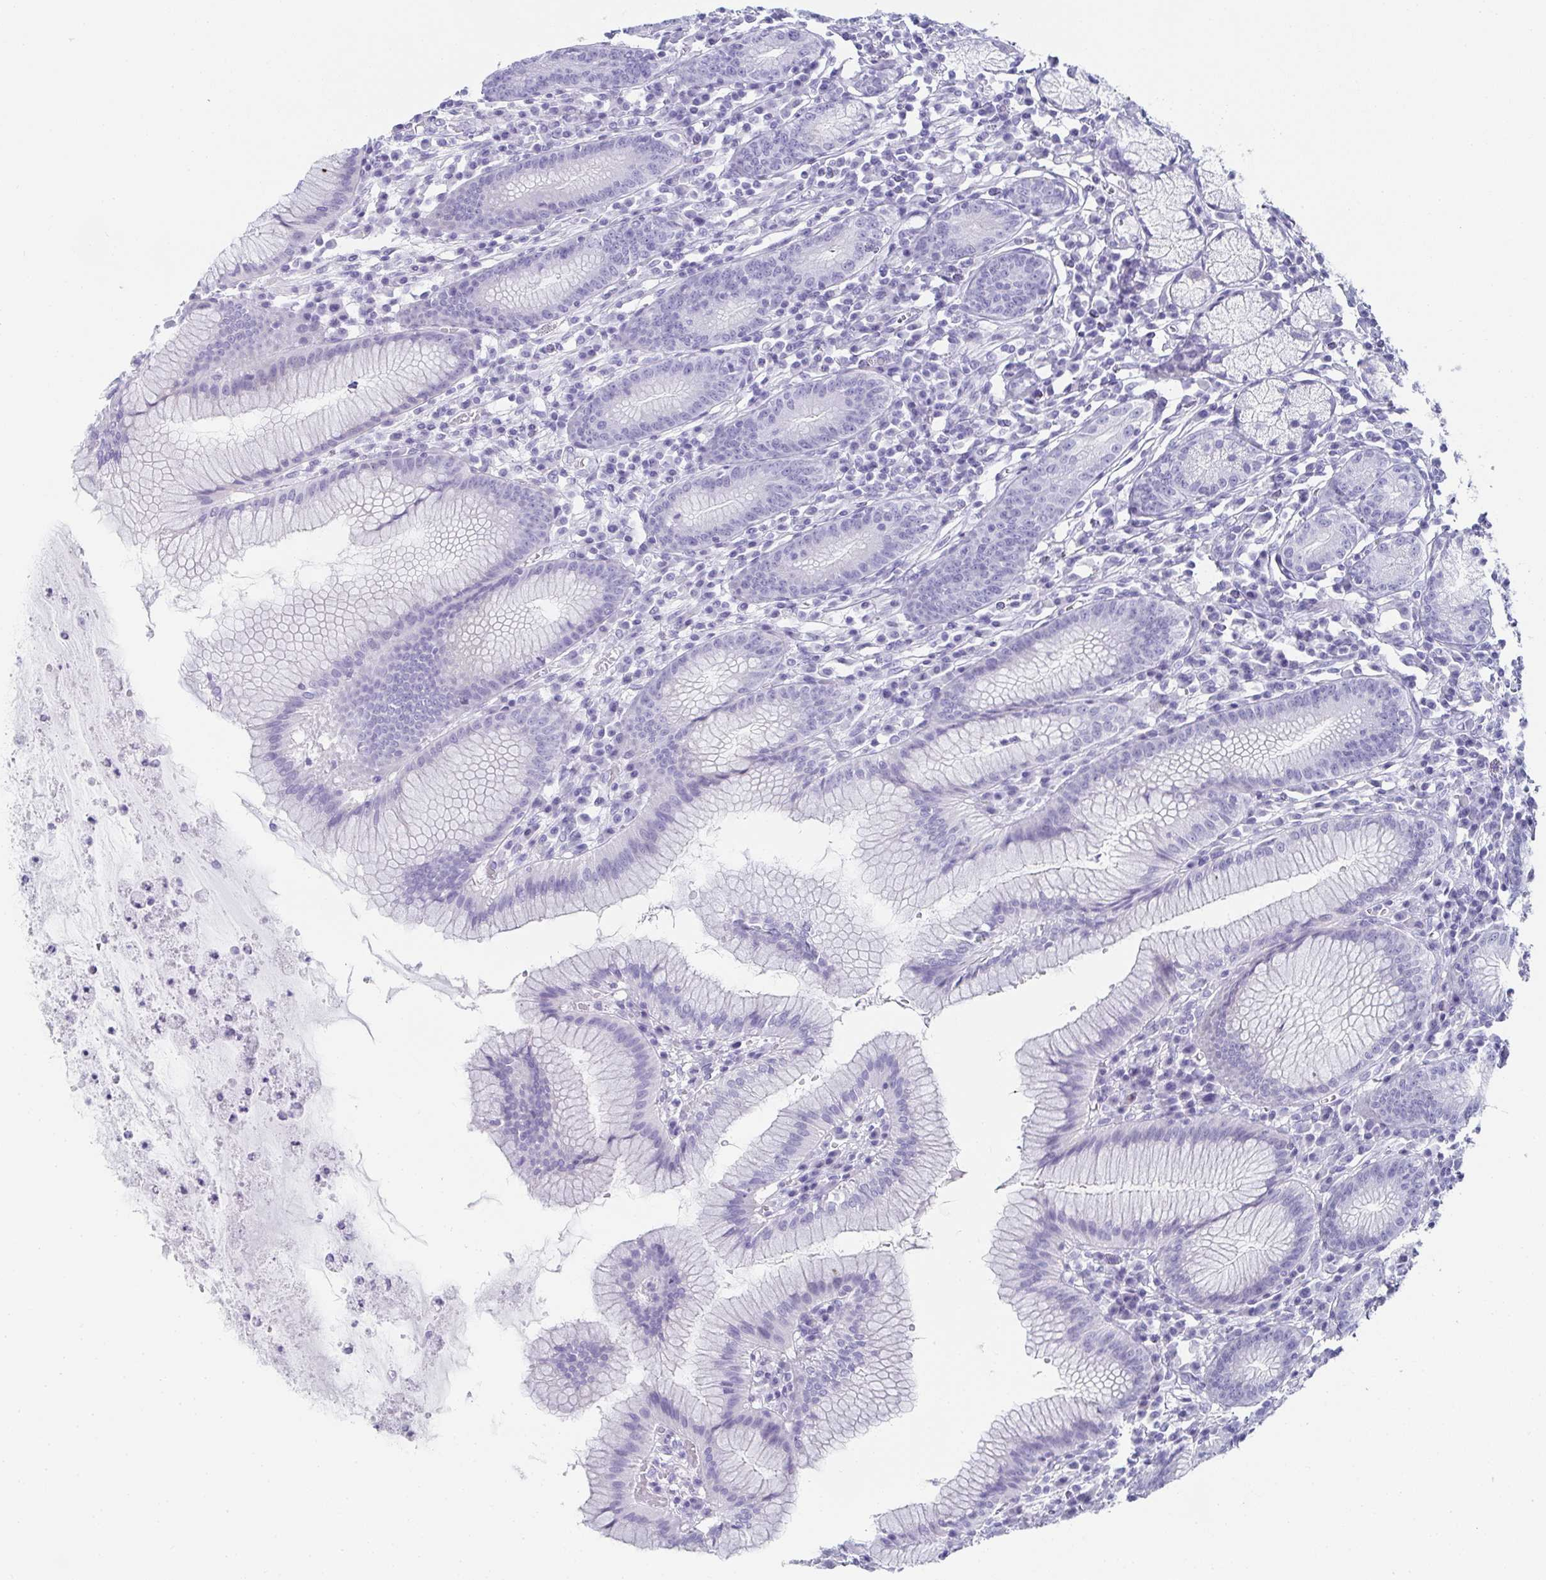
{"staining": {"intensity": "negative", "quantity": "none", "location": "none"}, "tissue": "stomach", "cell_type": "Glandular cells", "image_type": "normal", "snomed": [{"axis": "morphology", "description": "Normal tissue, NOS"}, {"axis": "topography", "description": "Stomach"}], "caption": "A micrograph of stomach stained for a protein reveals no brown staining in glandular cells. The staining was performed using DAB to visualize the protein expression in brown, while the nuclei were stained in blue with hematoxylin (Magnification: 20x).", "gene": "SYCP1", "patient": {"sex": "male", "age": 55}}